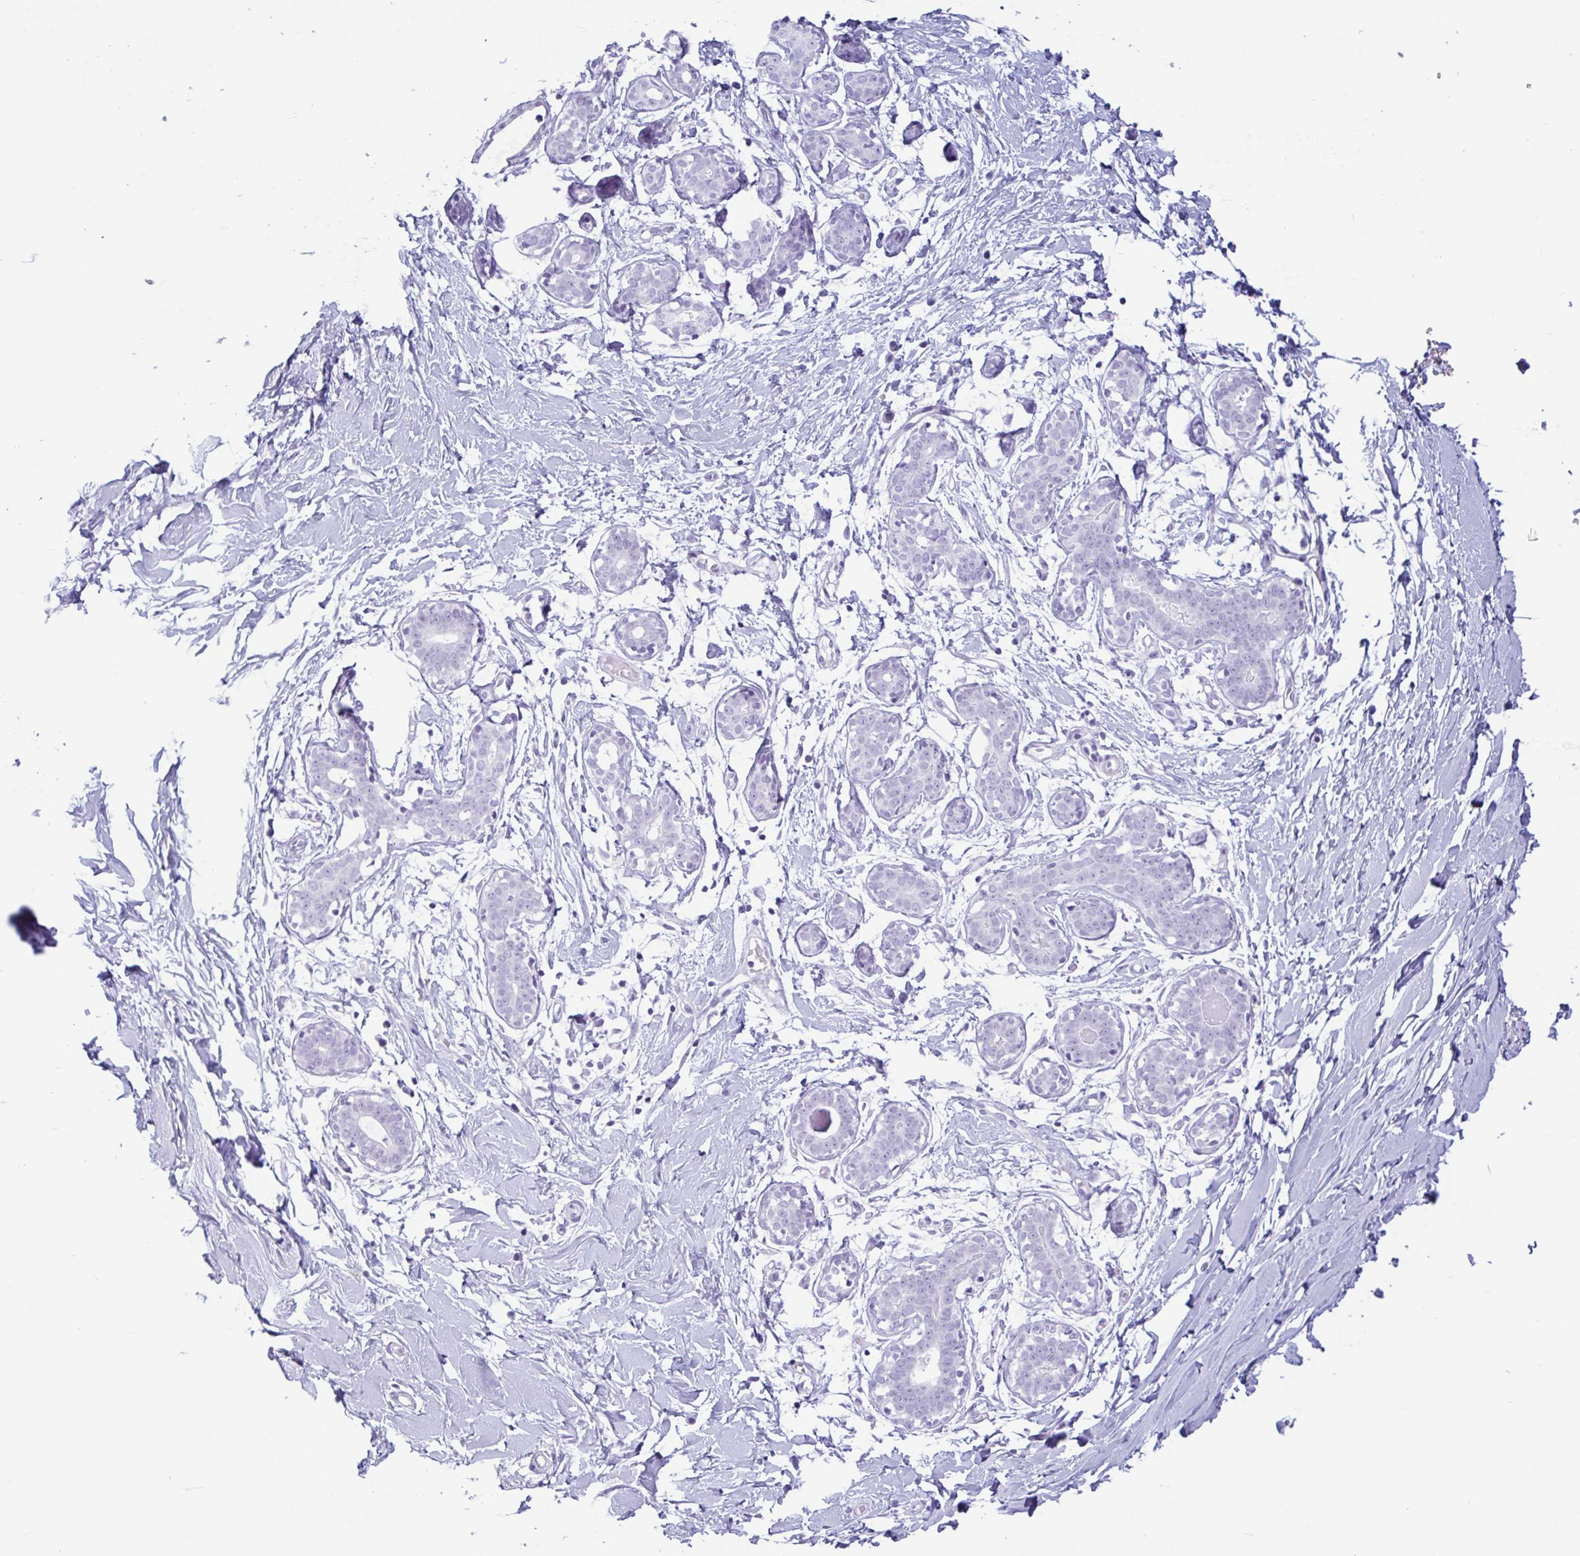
{"staining": {"intensity": "negative", "quantity": "none", "location": "none"}, "tissue": "breast", "cell_type": "Adipocytes", "image_type": "normal", "snomed": [{"axis": "morphology", "description": "Normal tissue, NOS"}, {"axis": "topography", "description": "Breast"}], "caption": "High magnification brightfield microscopy of benign breast stained with DAB (3,3'-diaminobenzidine) (brown) and counterstained with hematoxylin (blue): adipocytes show no significant positivity.", "gene": "CTSE", "patient": {"sex": "female", "age": 27}}